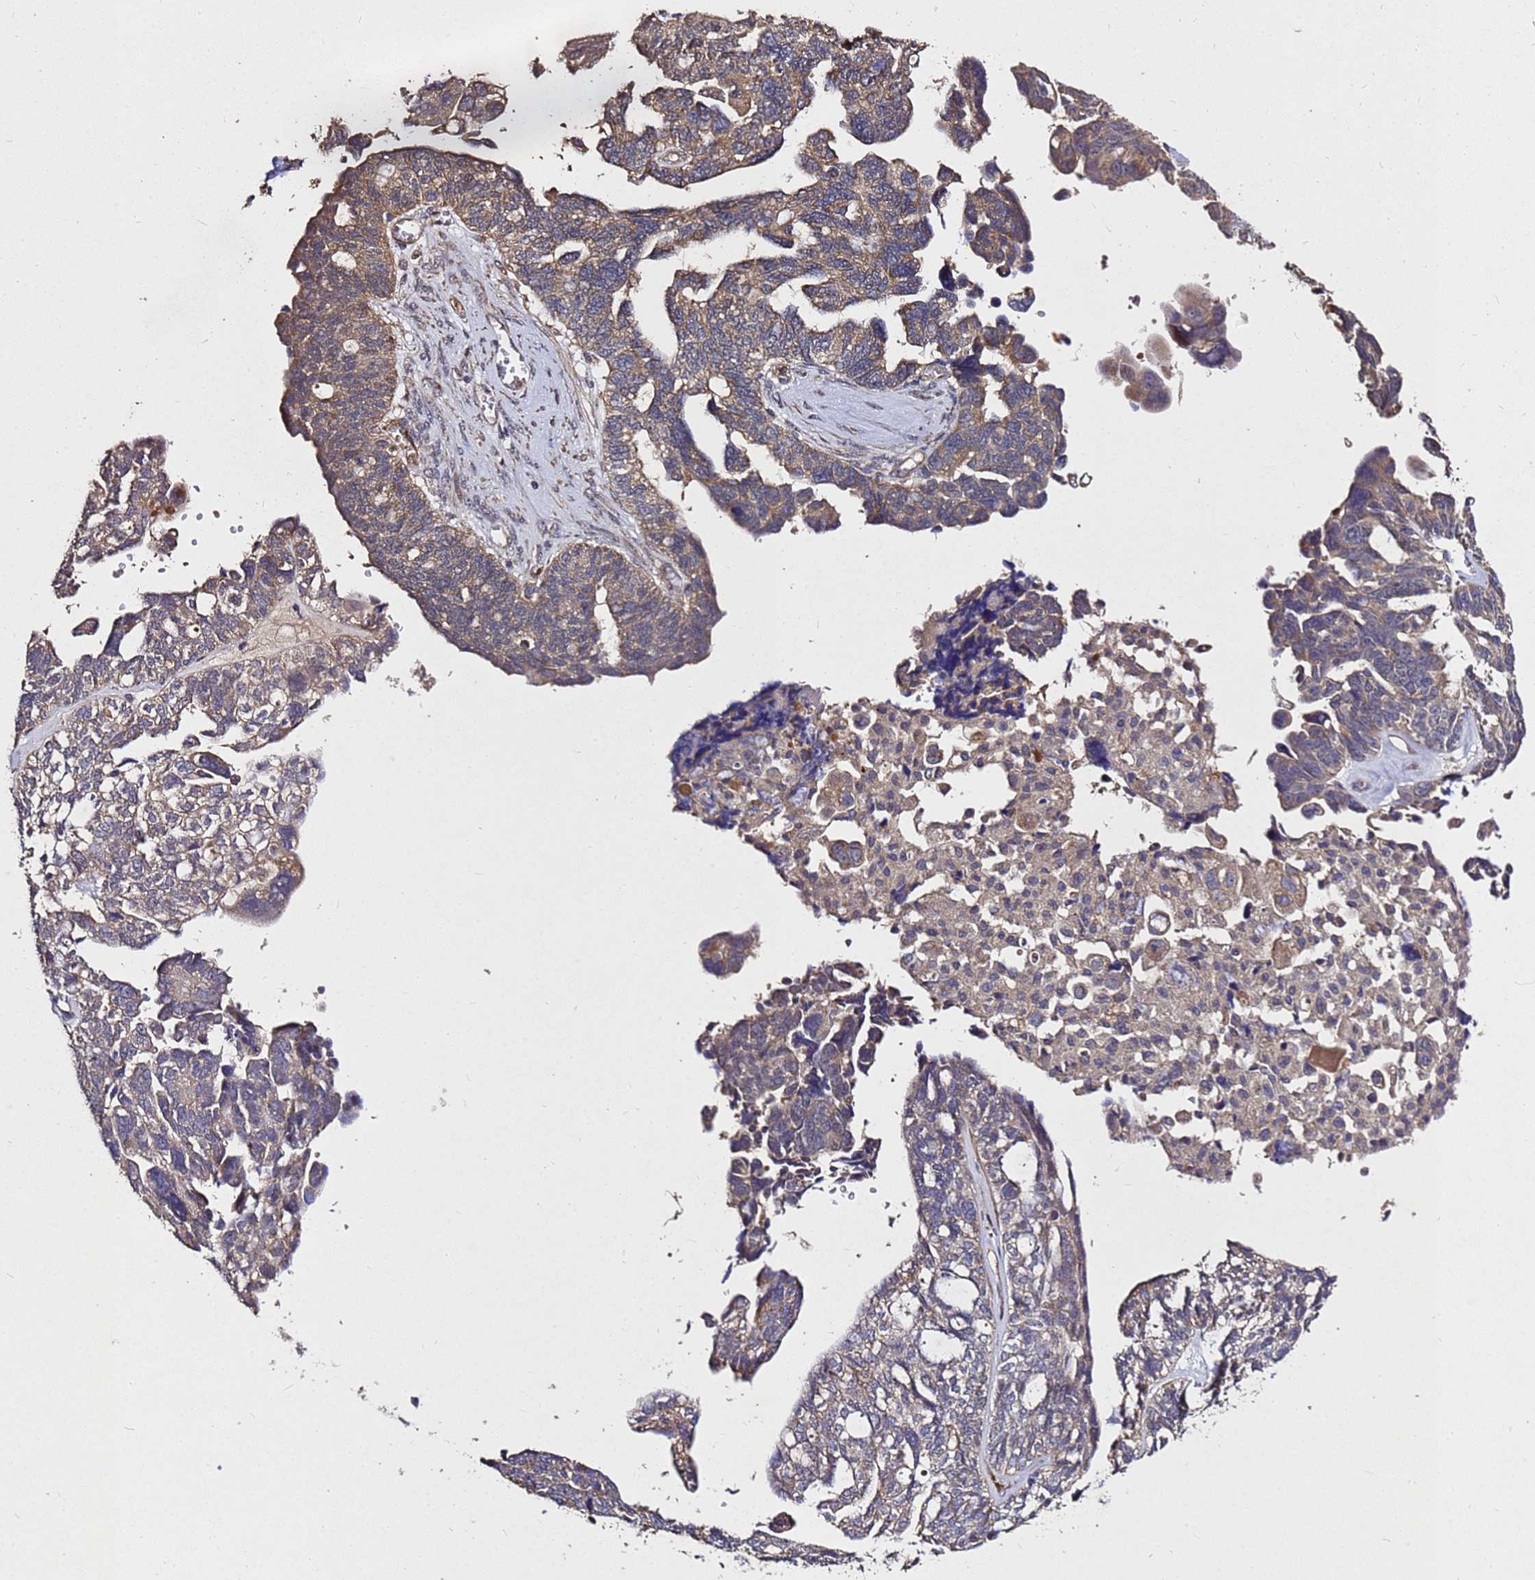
{"staining": {"intensity": "moderate", "quantity": ">75%", "location": "cytoplasmic/membranous"}, "tissue": "ovarian cancer", "cell_type": "Tumor cells", "image_type": "cancer", "snomed": [{"axis": "morphology", "description": "Cystadenocarcinoma, serous, NOS"}, {"axis": "topography", "description": "Ovary"}], "caption": "Immunohistochemical staining of ovarian serous cystadenocarcinoma displays medium levels of moderate cytoplasmic/membranous positivity in about >75% of tumor cells. (brown staining indicates protein expression, while blue staining denotes nuclei).", "gene": "RSPRY1", "patient": {"sex": "female", "age": 79}}